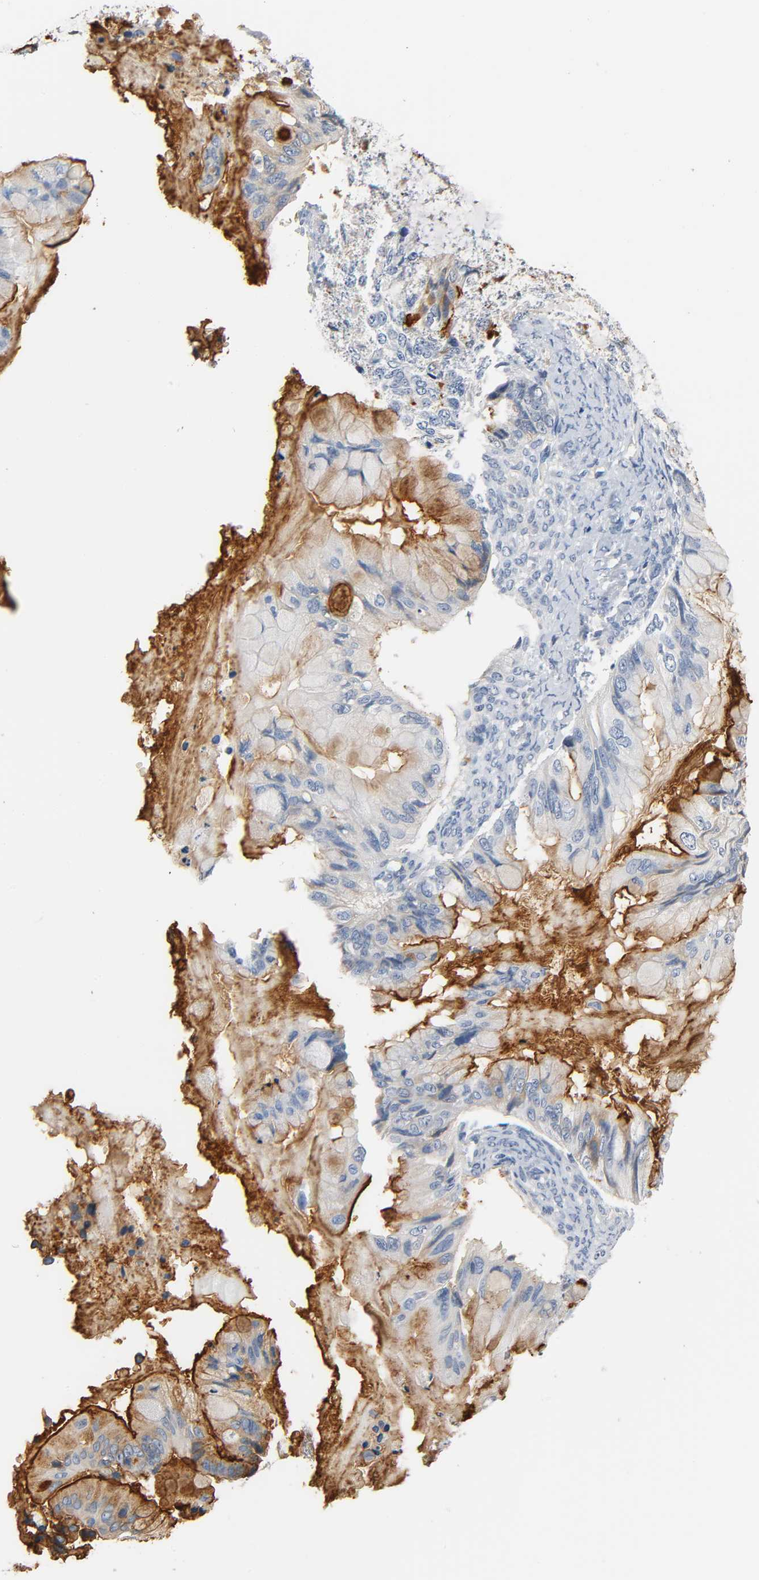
{"staining": {"intensity": "strong", "quantity": "25%-75%", "location": "cytoplasmic/membranous"}, "tissue": "ovarian cancer", "cell_type": "Tumor cells", "image_type": "cancer", "snomed": [{"axis": "morphology", "description": "Cystadenocarcinoma, mucinous, NOS"}, {"axis": "topography", "description": "Ovary"}], "caption": "Protein staining of mucinous cystadenocarcinoma (ovarian) tissue demonstrates strong cytoplasmic/membranous expression in about 25%-75% of tumor cells. The staining was performed using DAB (3,3'-diaminobenzidine) to visualize the protein expression in brown, while the nuclei were stained in blue with hematoxylin (Magnification: 20x).", "gene": "ANPEP", "patient": {"sex": "female", "age": 36}}